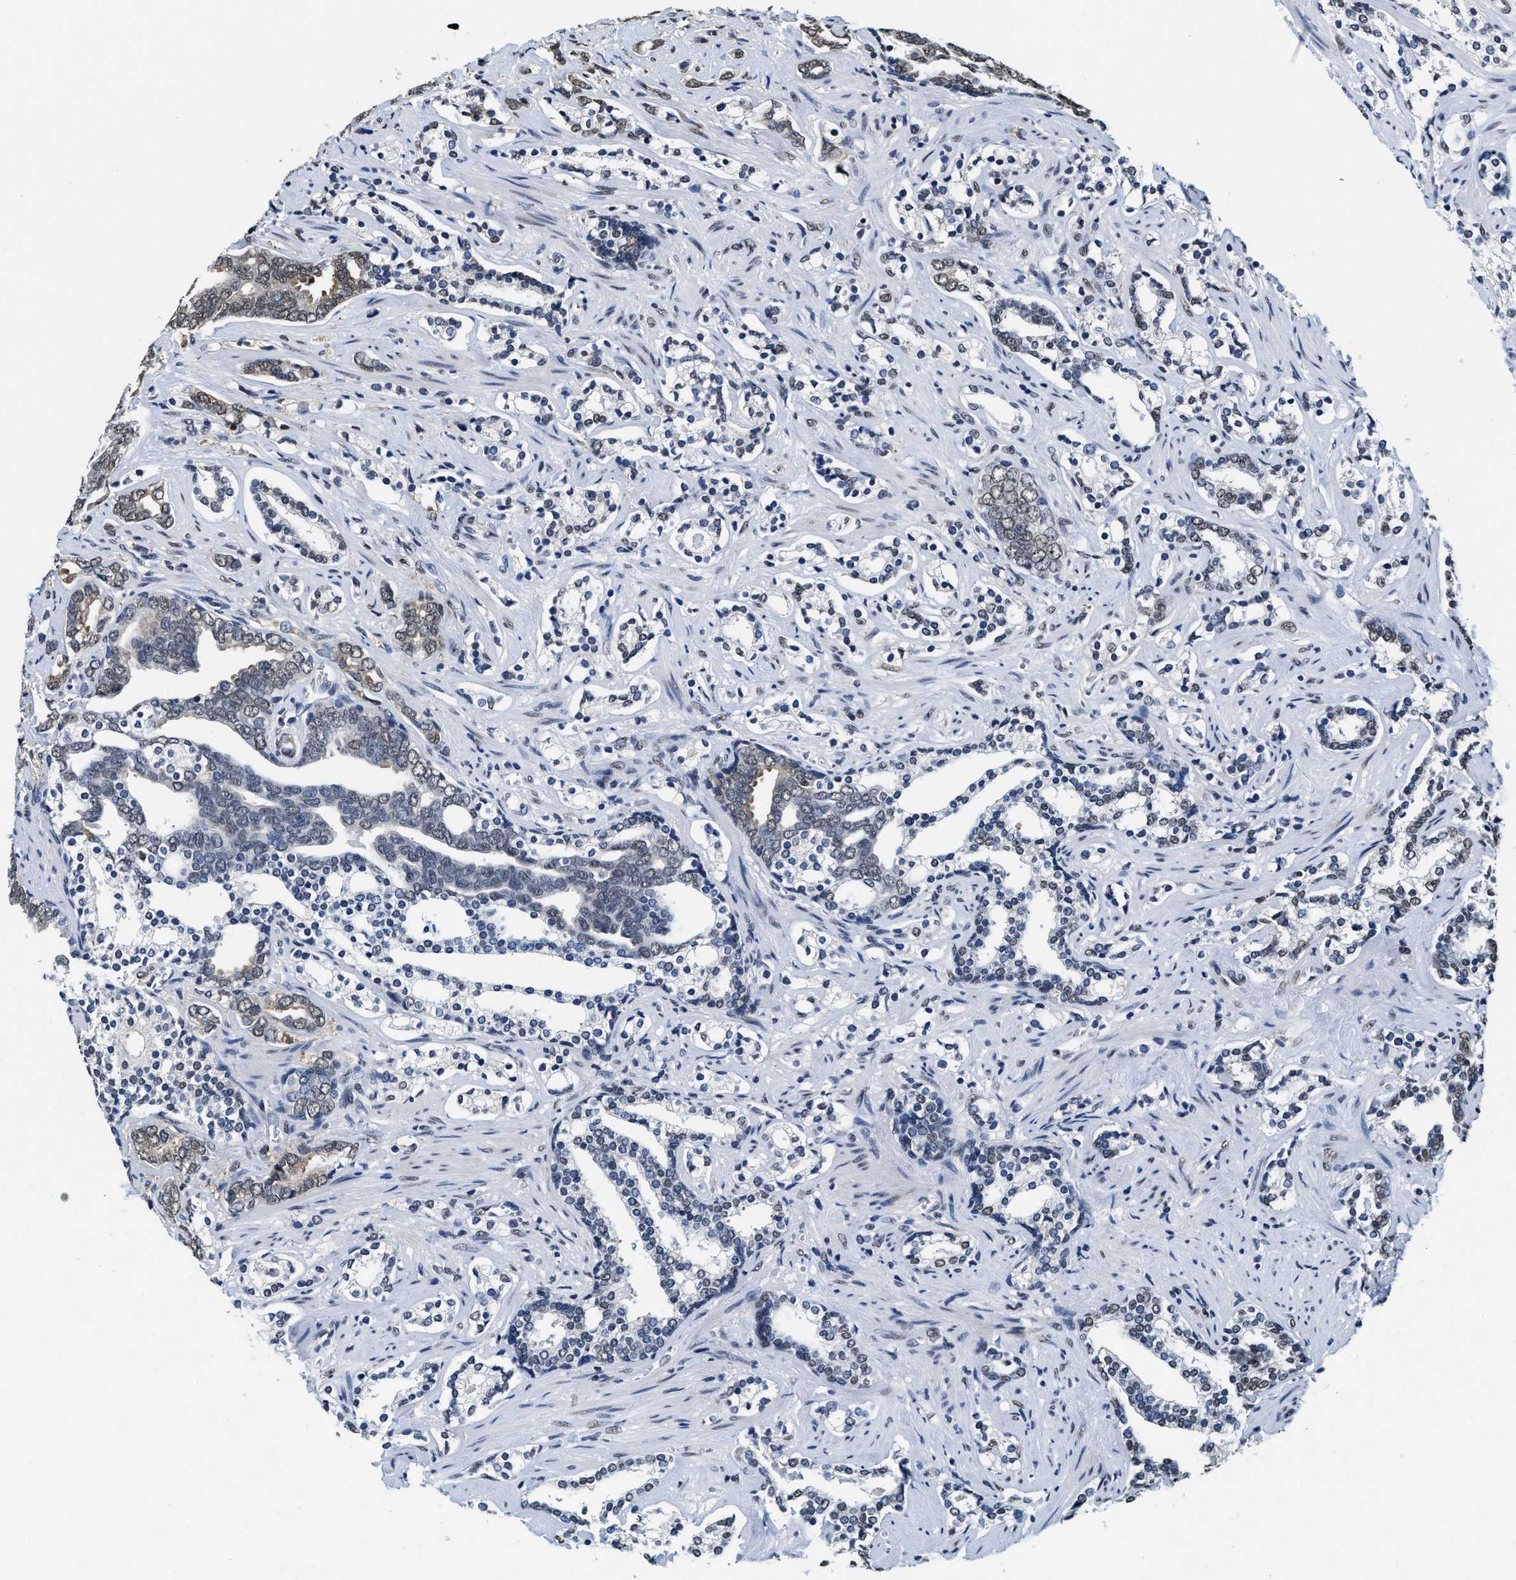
{"staining": {"intensity": "weak", "quantity": "<25%", "location": "cytoplasmic/membranous,nuclear"}, "tissue": "prostate cancer", "cell_type": "Tumor cells", "image_type": "cancer", "snomed": [{"axis": "morphology", "description": "Adenocarcinoma, Medium grade"}, {"axis": "topography", "description": "Prostate"}], "caption": "Tumor cells show no significant protein staining in adenocarcinoma (medium-grade) (prostate).", "gene": "SUPT16H", "patient": {"sex": "male", "age": 67}}